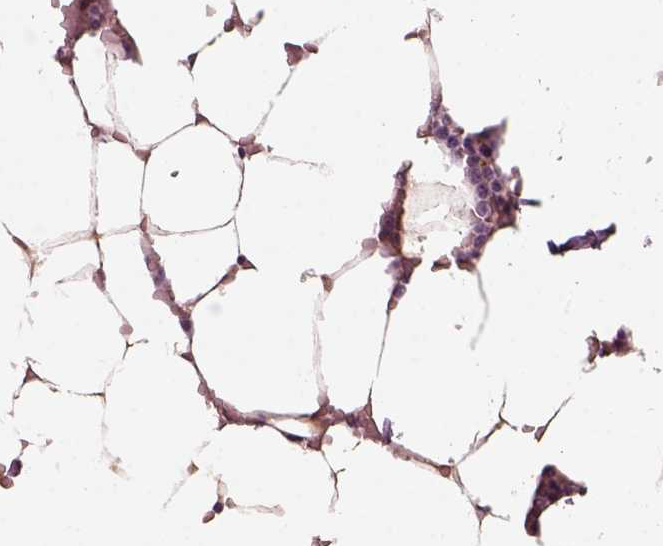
{"staining": {"intensity": "weak", "quantity": "<25%", "location": "cytoplasmic/membranous"}, "tissue": "bone marrow", "cell_type": "Hematopoietic cells", "image_type": "normal", "snomed": [{"axis": "morphology", "description": "Normal tissue, NOS"}, {"axis": "topography", "description": "Bone marrow"}], "caption": "This is an immunohistochemistry image of benign bone marrow. There is no positivity in hematopoietic cells.", "gene": "TRIM69", "patient": {"sex": "female", "age": 52}}